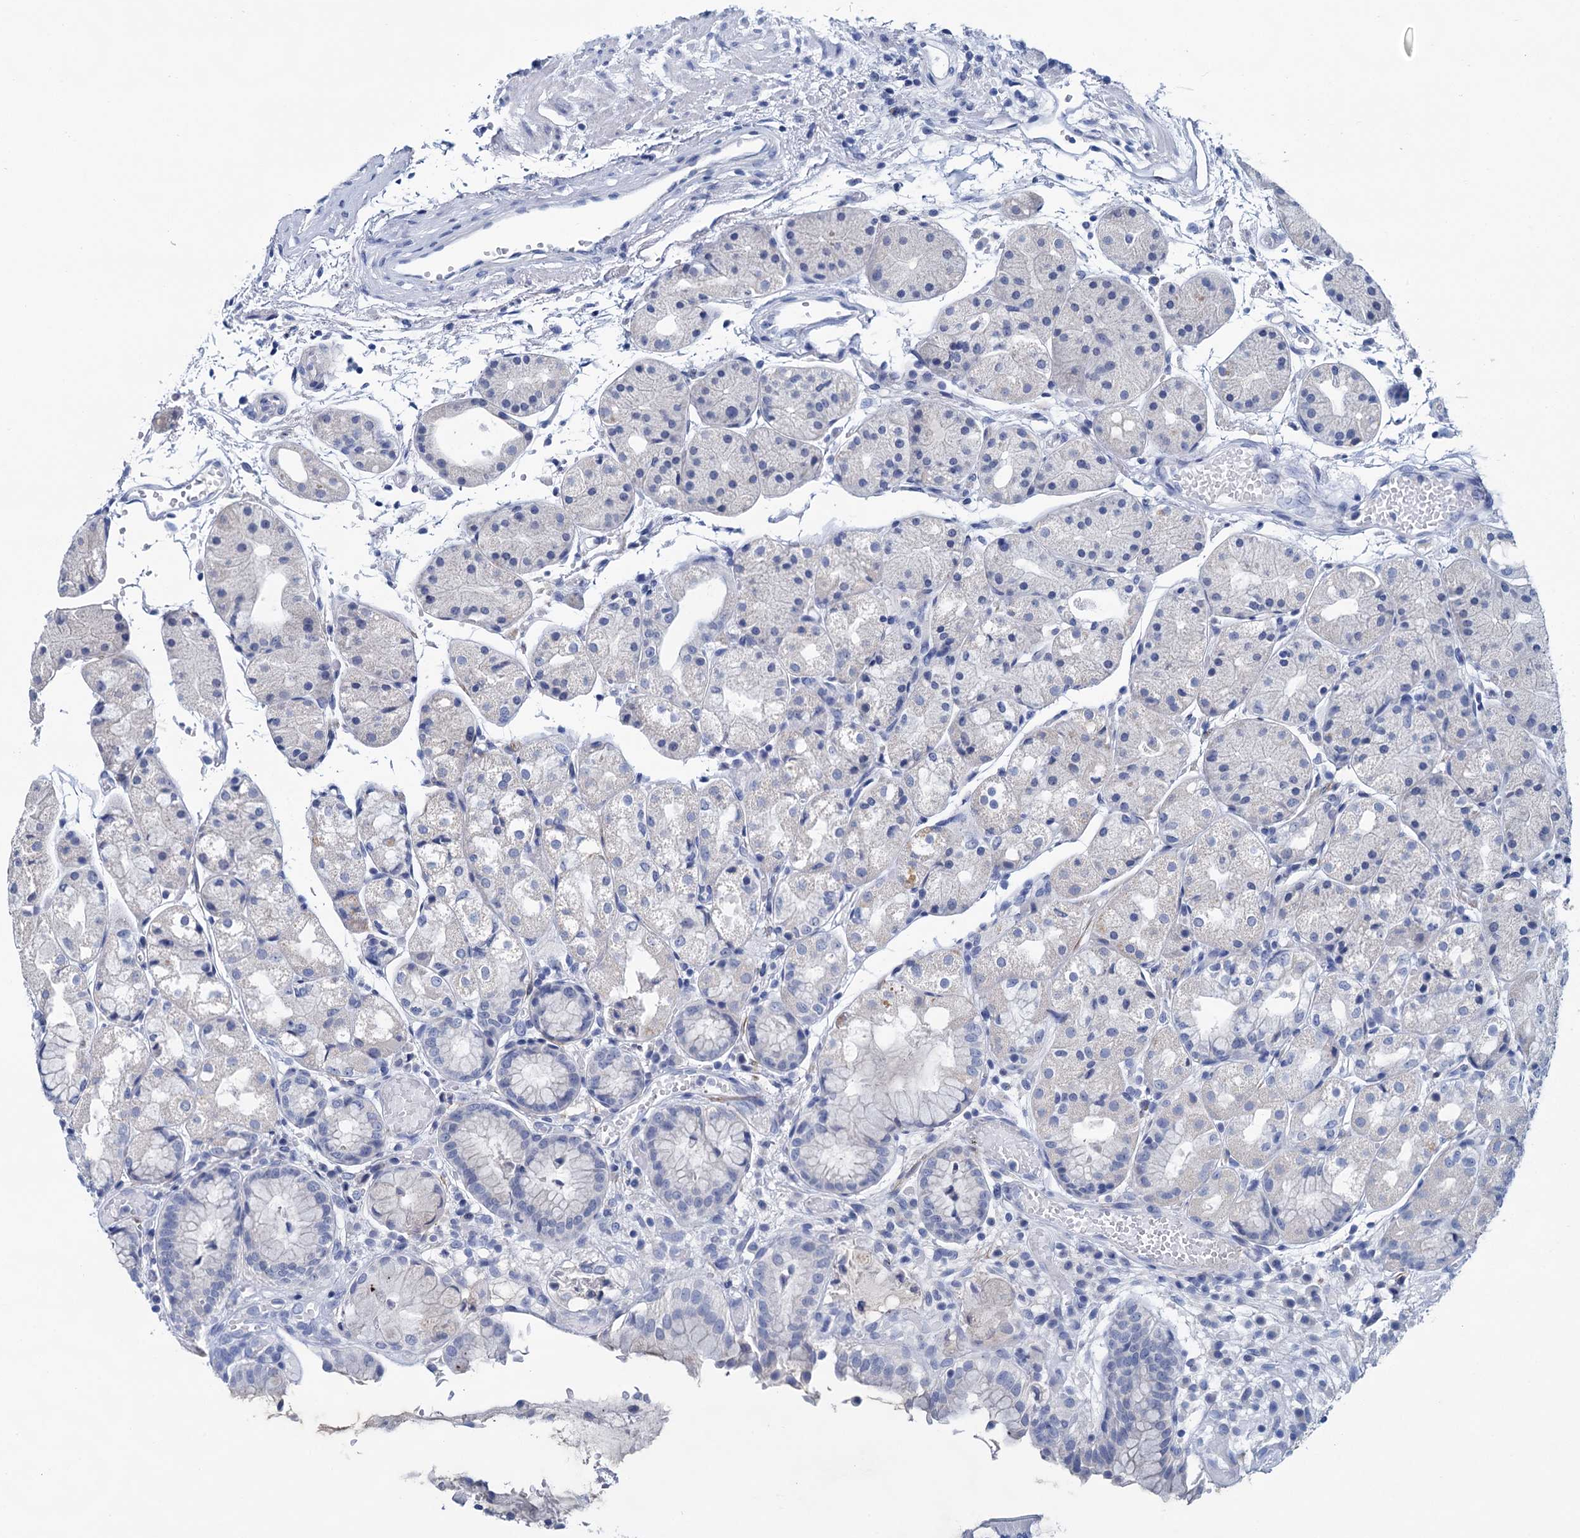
{"staining": {"intensity": "negative", "quantity": "none", "location": "none"}, "tissue": "stomach", "cell_type": "Glandular cells", "image_type": "normal", "snomed": [{"axis": "morphology", "description": "Normal tissue, NOS"}, {"axis": "topography", "description": "Stomach, upper"}], "caption": "Immunohistochemistry micrograph of normal stomach: human stomach stained with DAB (3,3'-diaminobenzidine) displays no significant protein expression in glandular cells. (Brightfield microscopy of DAB immunohistochemistry at high magnification).", "gene": "MYOZ3", "patient": {"sex": "male", "age": 72}}